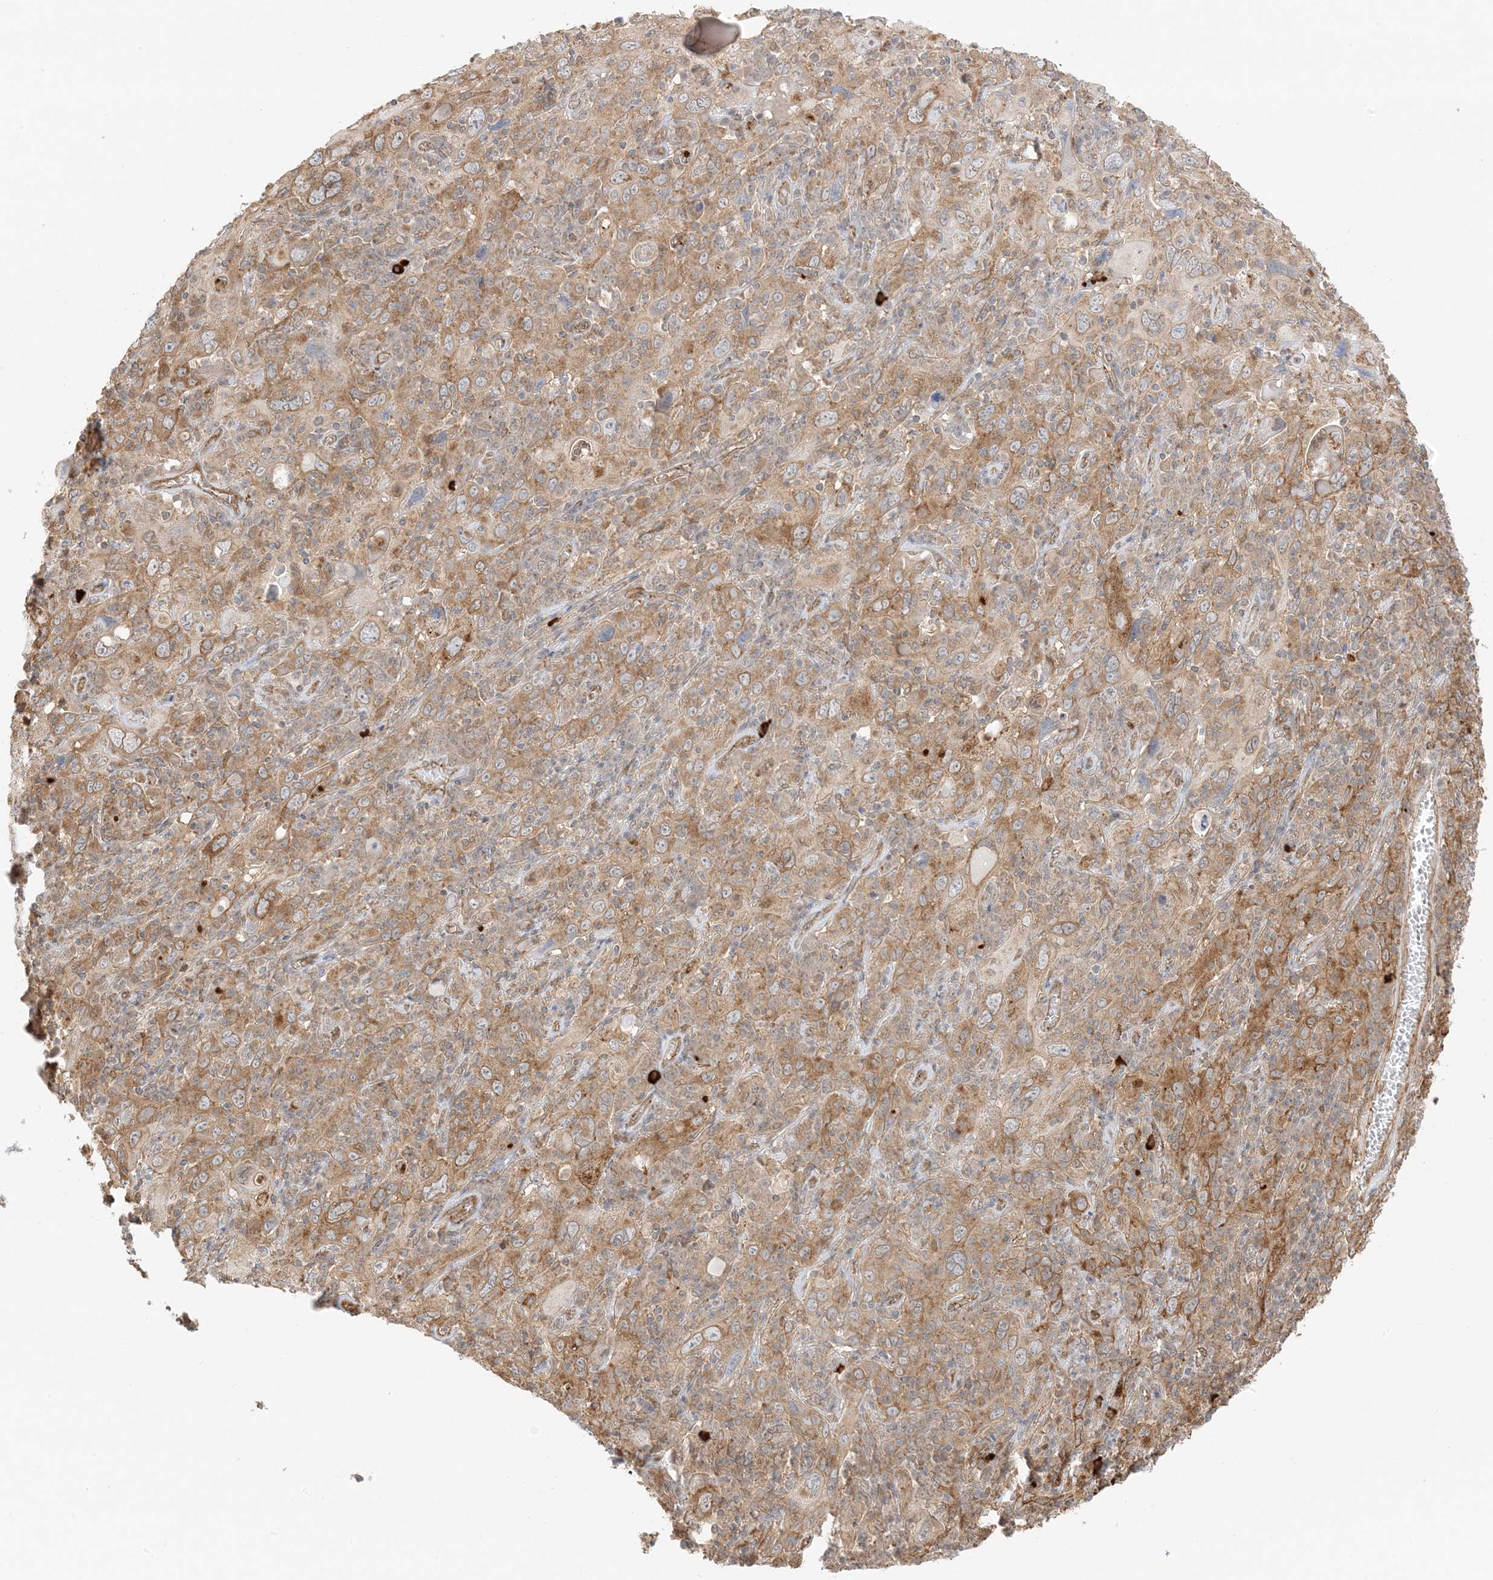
{"staining": {"intensity": "moderate", "quantity": ">75%", "location": "cytoplasmic/membranous"}, "tissue": "cervical cancer", "cell_type": "Tumor cells", "image_type": "cancer", "snomed": [{"axis": "morphology", "description": "Squamous cell carcinoma, NOS"}, {"axis": "topography", "description": "Cervix"}], "caption": "Brown immunohistochemical staining in human squamous cell carcinoma (cervical) exhibits moderate cytoplasmic/membranous expression in about >75% of tumor cells.", "gene": "UBAP2L", "patient": {"sex": "female", "age": 46}}